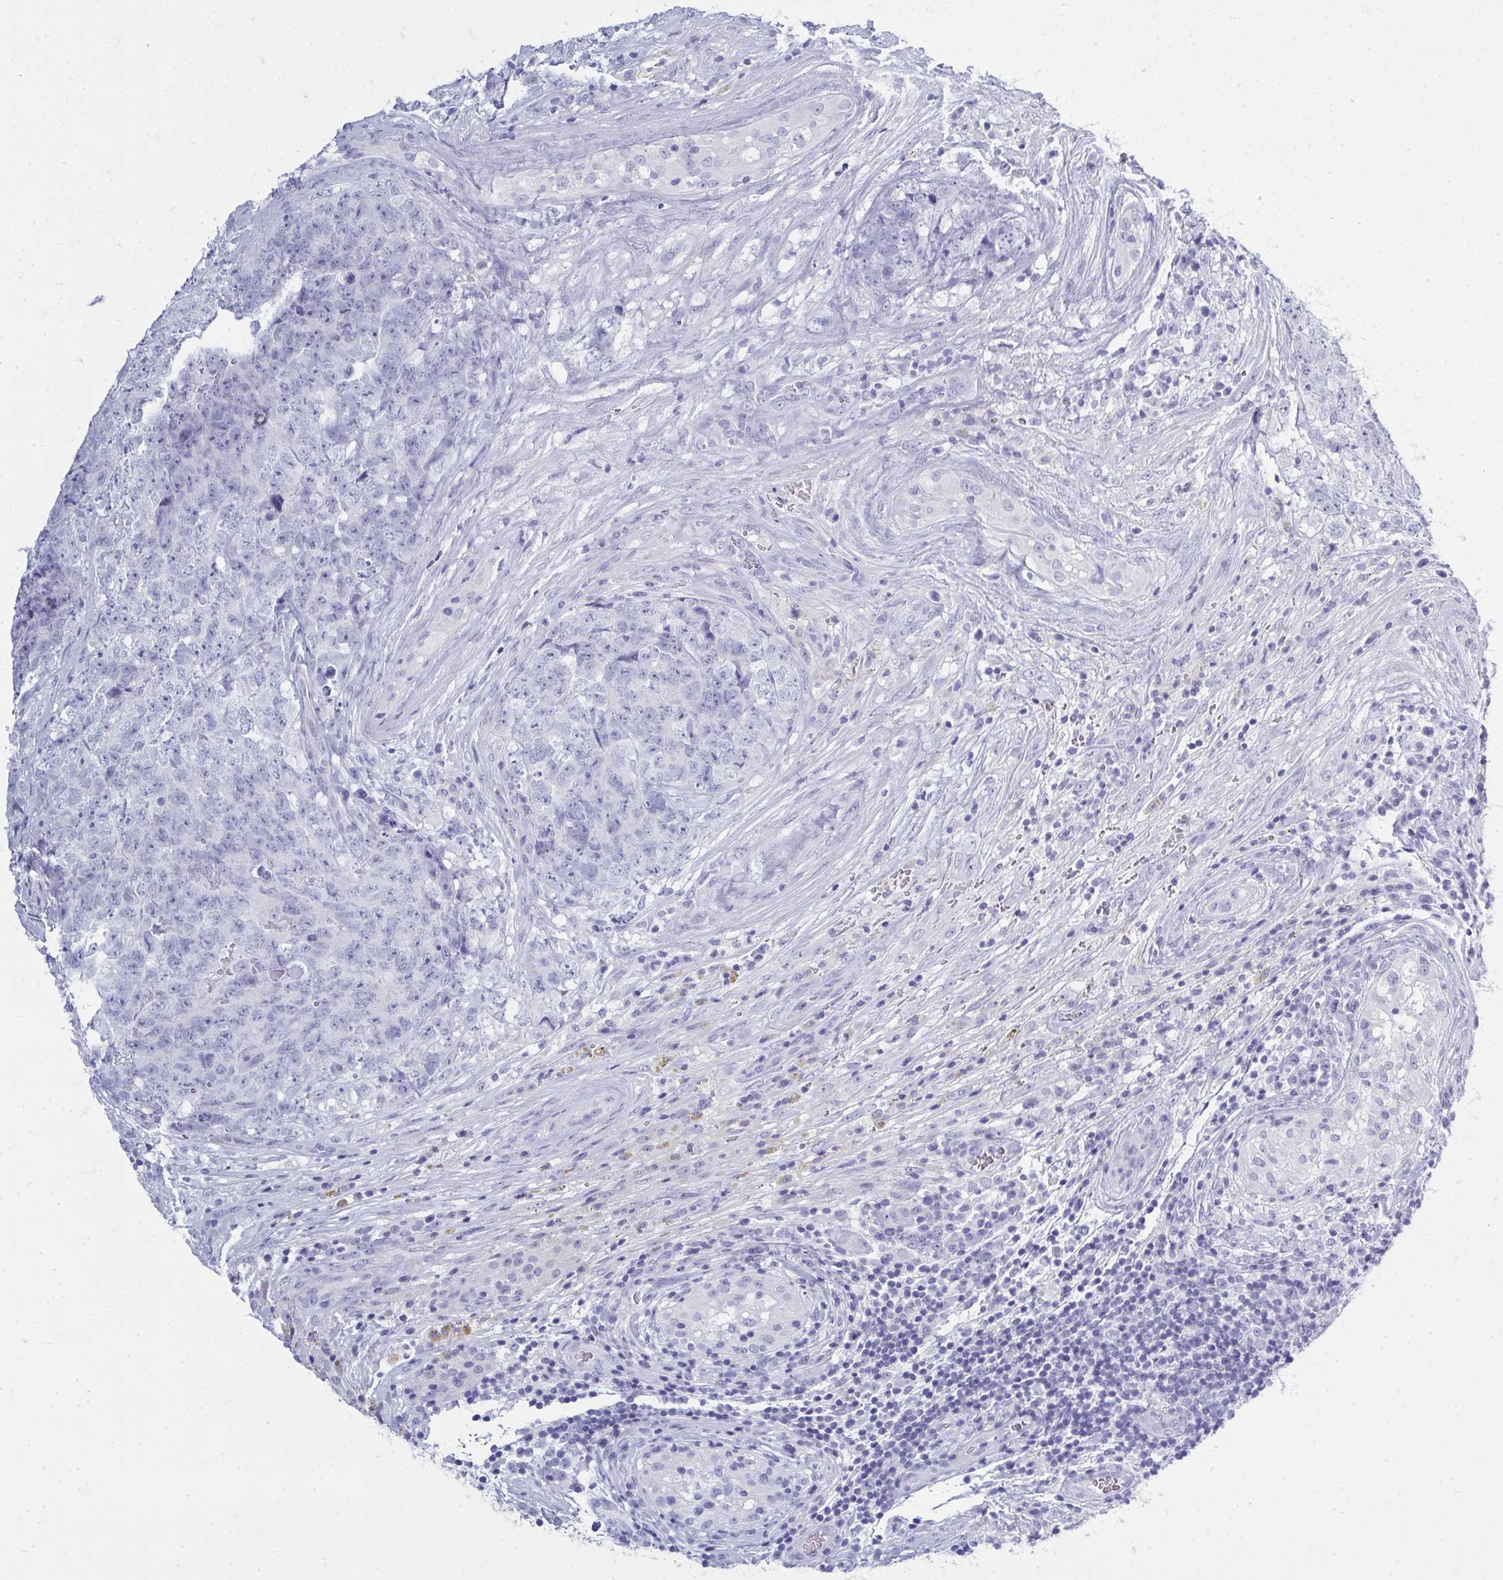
{"staining": {"intensity": "negative", "quantity": "none", "location": "none"}, "tissue": "testis cancer", "cell_type": "Tumor cells", "image_type": "cancer", "snomed": [{"axis": "morphology", "description": "Seminoma, NOS"}, {"axis": "morphology", "description": "Teratoma, malignant, NOS"}, {"axis": "topography", "description": "Testis"}], "caption": "Tumor cells show no significant positivity in malignant teratoma (testis). (Stains: DAB immunohistochemistry (IHC) with hematoxylin counter stain, Microscopy: brightfield microscopy at high magnification).", "gene": "QDPR", "patient": {"sex": "male", "age": 34}}